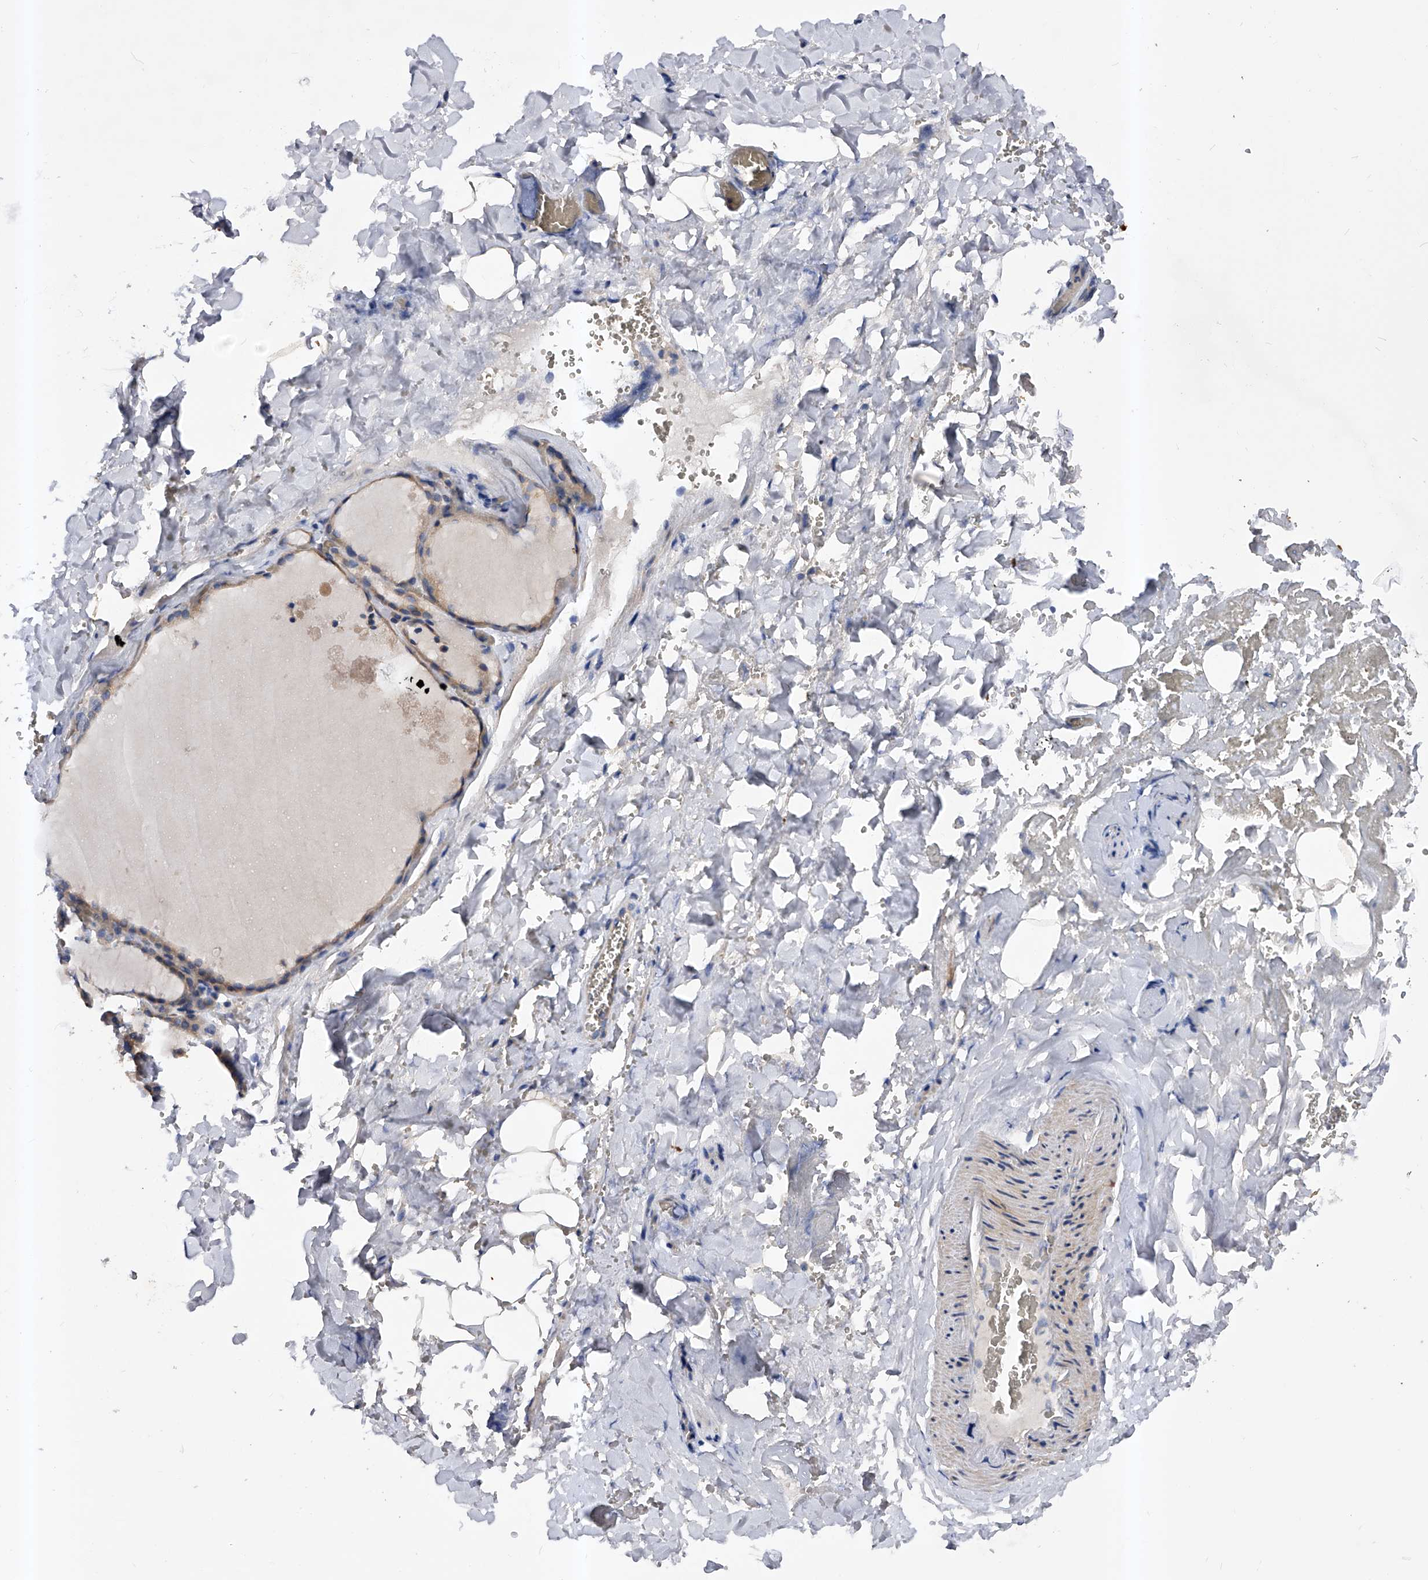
{"staining": {"intensity": "weak", "quantity": "25%-75%", "location": "cytoplasmic/membranous"}, "tissue": "thyroid gland", "cell_type": "Glandular cells", "image_type": "normal", "snomed": [{"axis": "morphology", "description": "Normal tissue, NOS"}, {"axis": "topography", "description": "Thyroid gland"}], "caption": "Protein expression analysis of normal human thyroid gland reveals weak cytoplasmic/membranous expression in approximately 25%-75% of glandular cells.", "gene": "ARL4C", "patient": {"sex": "female", "age": 22}}